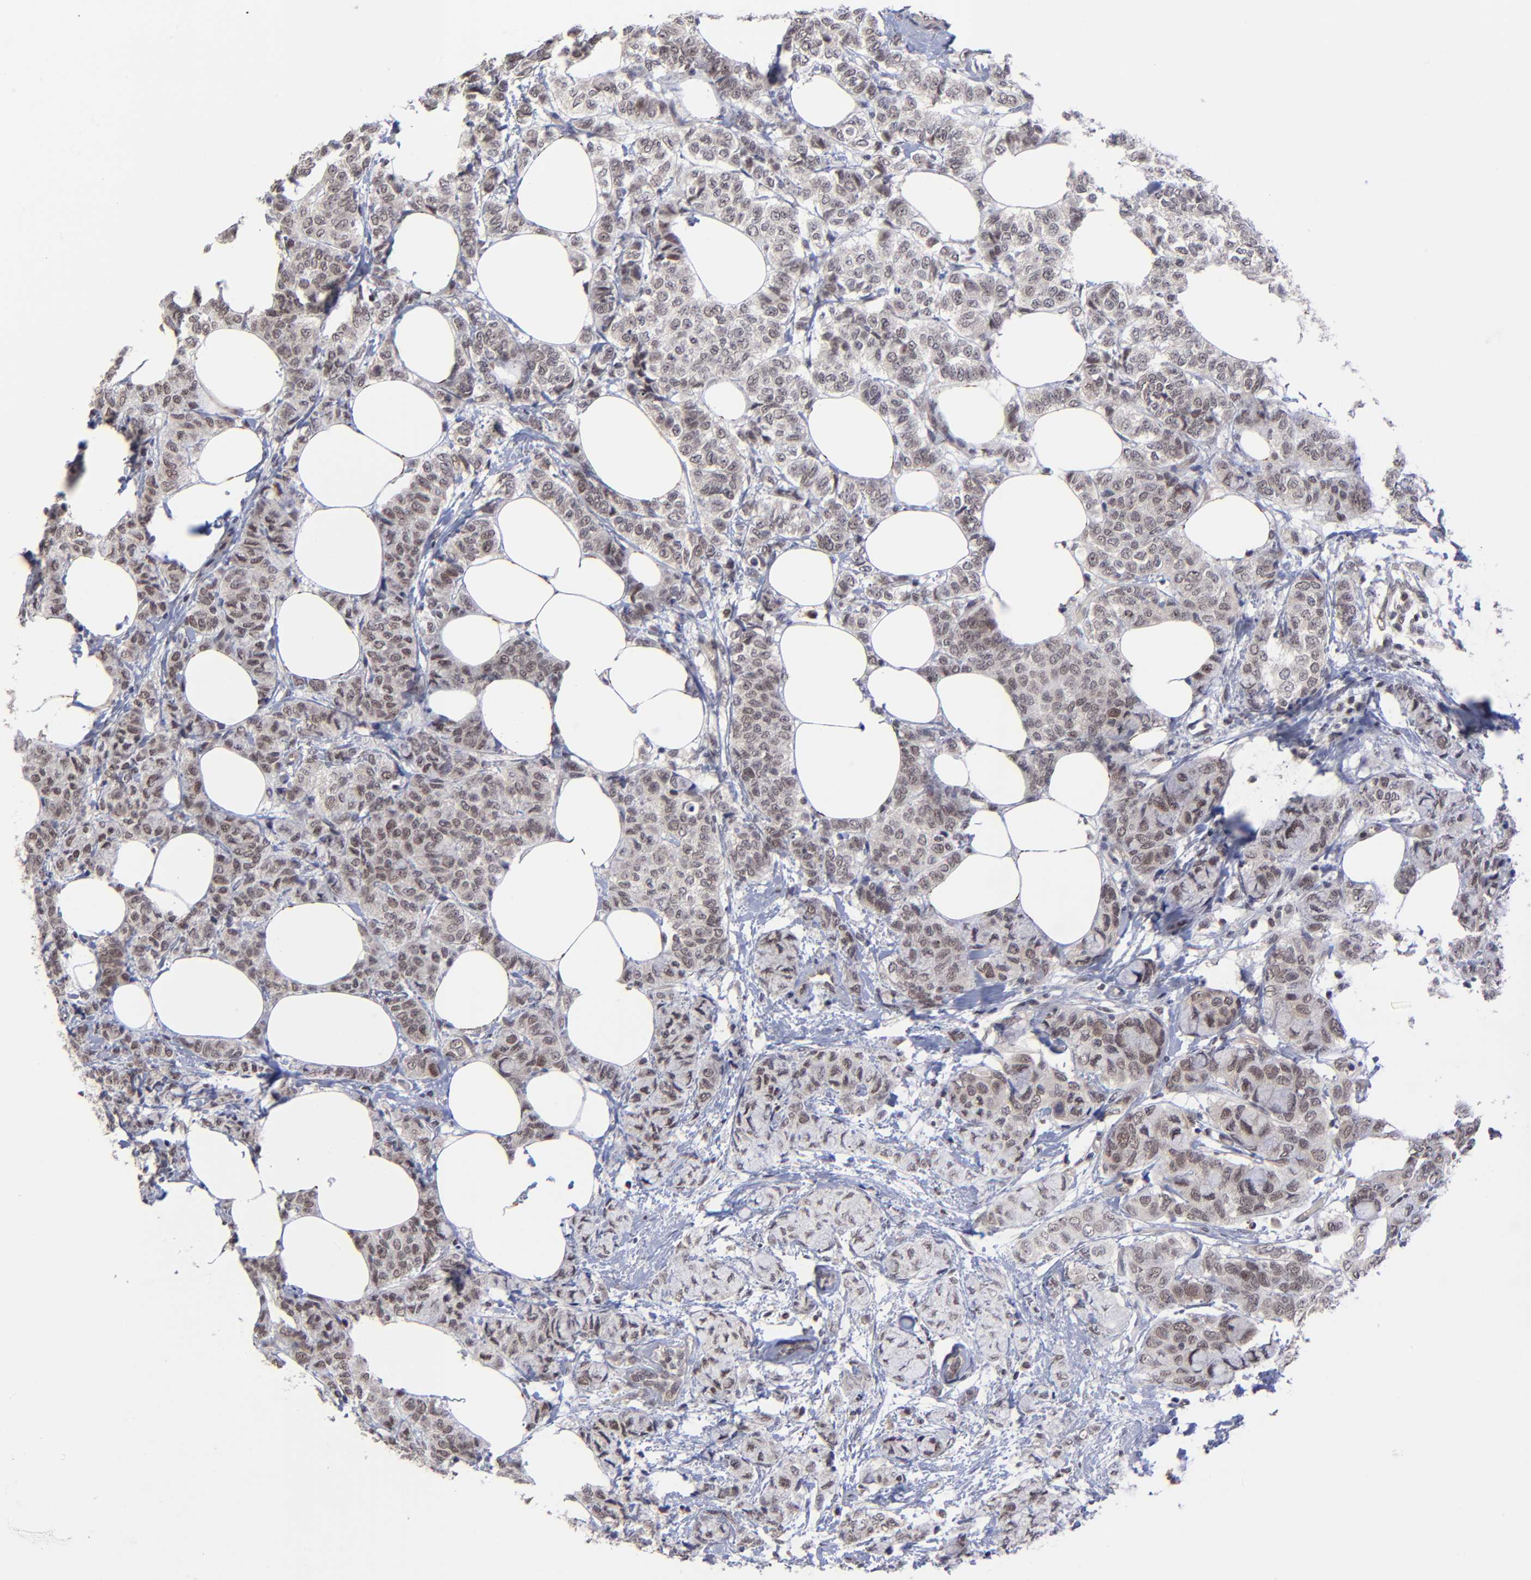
{"staining": {"intensity": "weak", "quantity": "25%-75%", "location": "cytoplasmic/membranous,nuclear"}, "tissue": "breast cancer", "cell_type": "Tumor cells", "image_type": "cancer", "snomed": [{"axis": "morphology", "description": "Lobular carcinoma"}, {"axis": "topography", "description": "Breast"}], "caption": "Immunohistochemical staining of breast cancer (lobular carcinoma) exhibits weak cytoplasmic/membranous and nuclear protein positivity in approximately 25%-75% of tumor cells.", "gene": "ZNF419", "patient": {"sex": "female", "age": 60}}